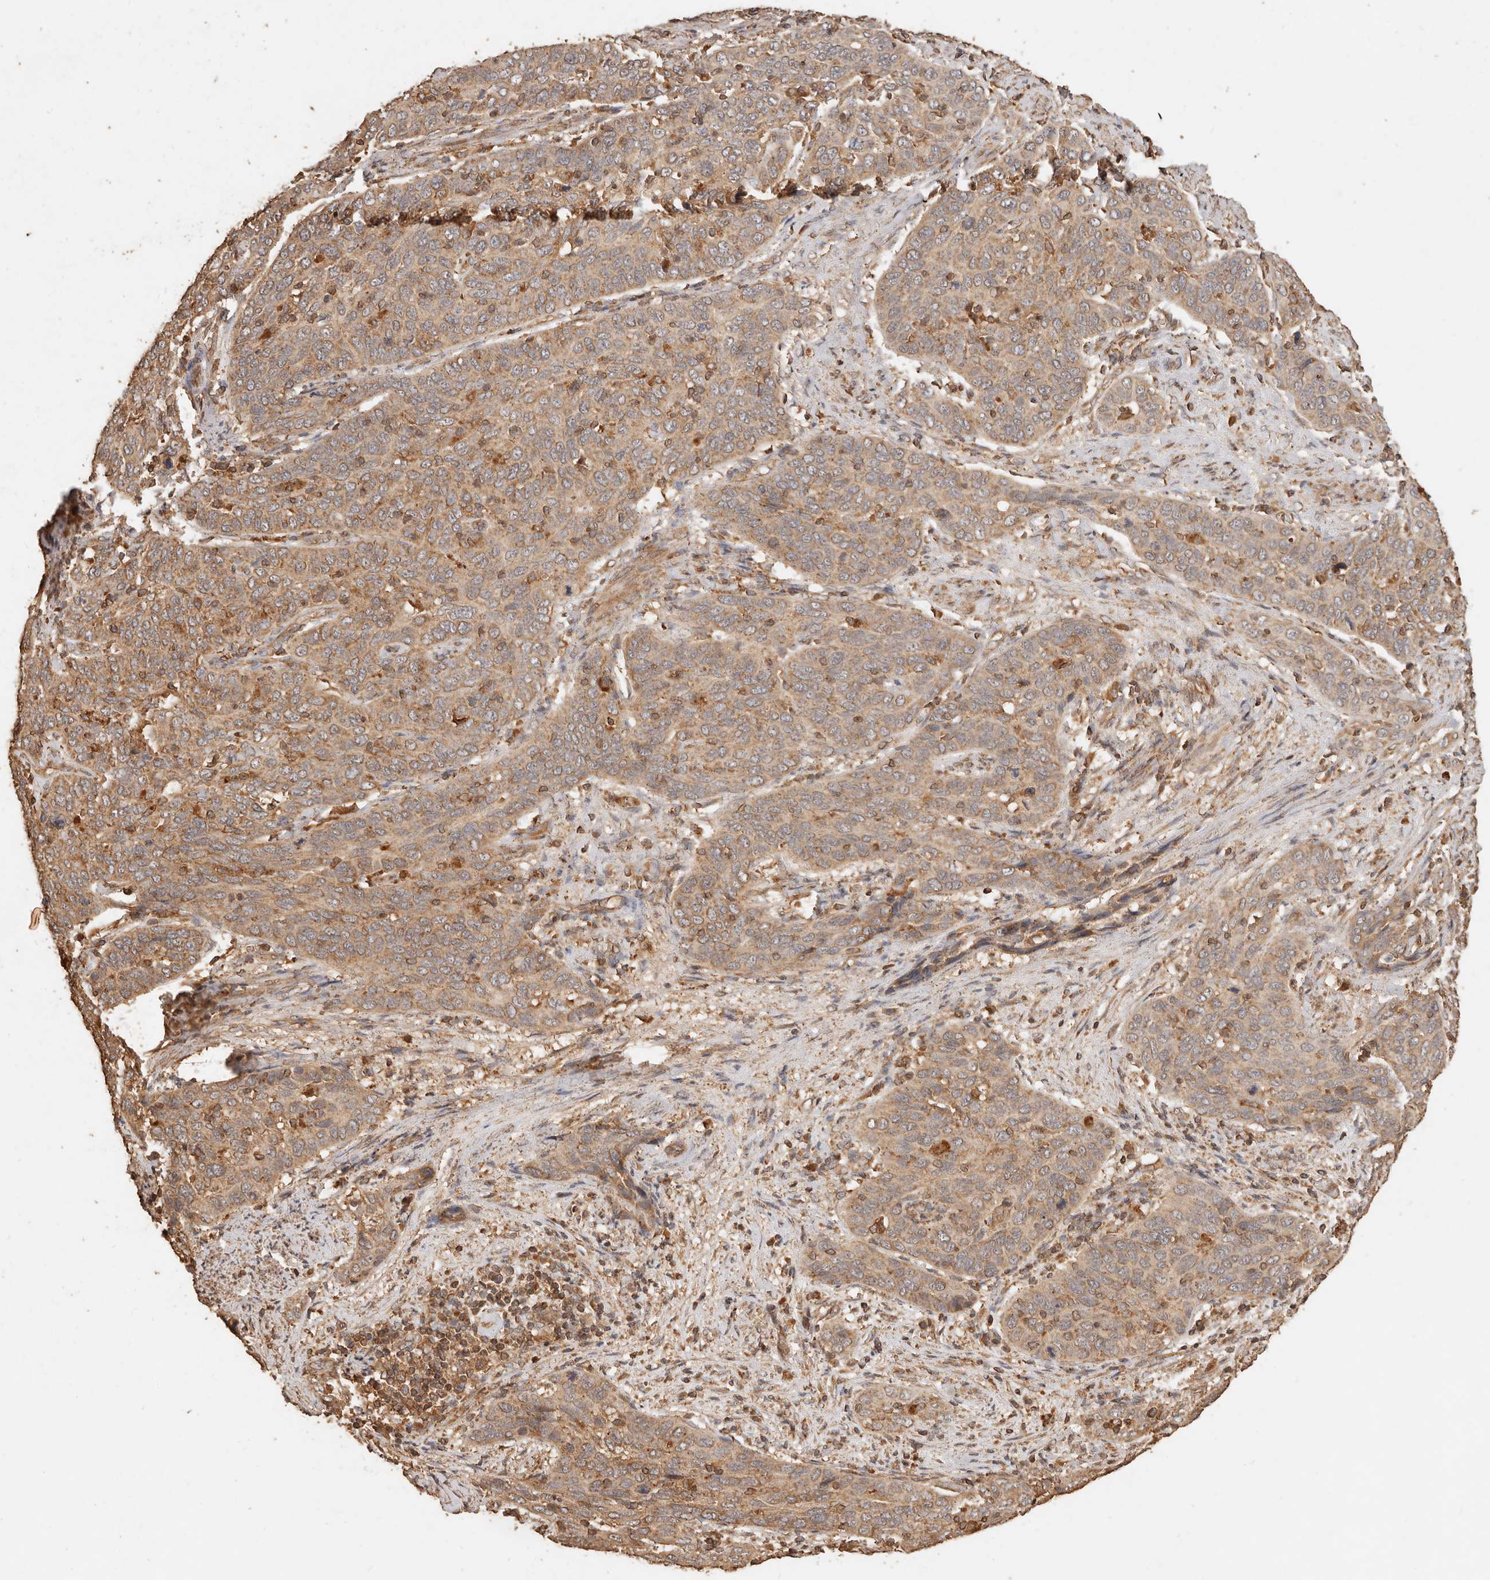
{"staining": {"intensity": "moderate", "quantity": ">75%", "location": "cytoplasmic/membranous"}, "tissue": "cervical cancer", "cell_type": "Tumor cells", "image_type": "cancer", "snomed": [{"axis": "morphology", "description": "Squamous cell carcinoma, NOS"}, {"axis": "topography", "description": "Cervix"}], "caption": "The photomicrograph reveals a brown stain indicating the presence of a protein in the cytoplasmic/membranous of tumor cells in cervical squamous cell carcinoma. (DAB IHC with brightfield microscopy, high magnification).", "gene": "FAM180B", "patient": {"sex": "female", "age": 60}}